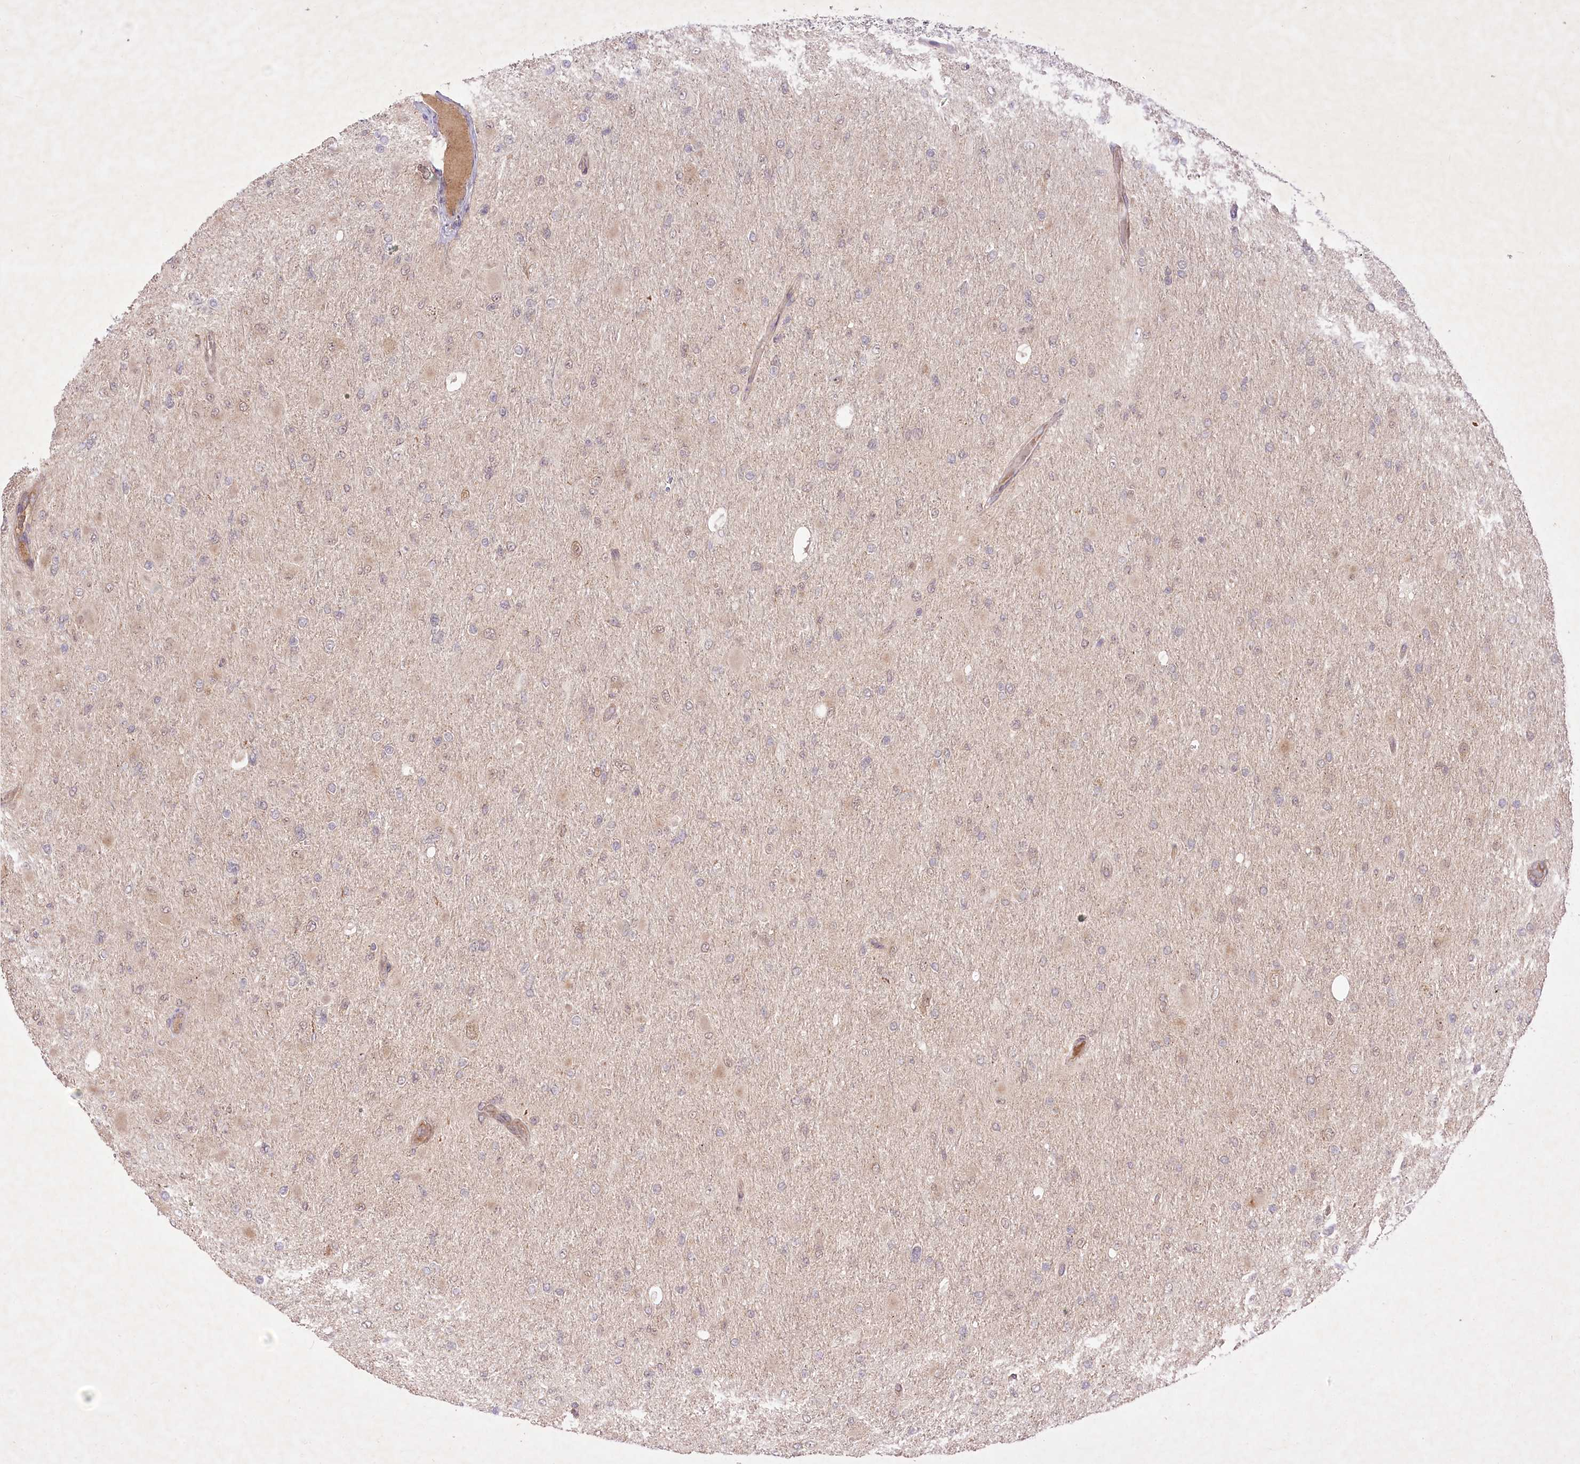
{"staining": {"intensity": "weak", "quantity": "<25%", "location": "cytoplasmic/membranous,nuclear"}, "tissue": "glioma", "cell_type": "Tumor cells", "image_type": "cancer", "snomed": [{"axis": "morphology", "description": "Glioma, malignant, High grade"}, {"axis": "topography", "description": "Cerebral cortex"}], "caption": "Tumor cells show no significant protein positivity in glioma. (Stains: DAB immunohistochemistry with hematoxylin counter stain, Microscopy: brightfield microscopy at high magnification).", "gene": "HELT", "patient": {"sex": "female", "age": 36}}